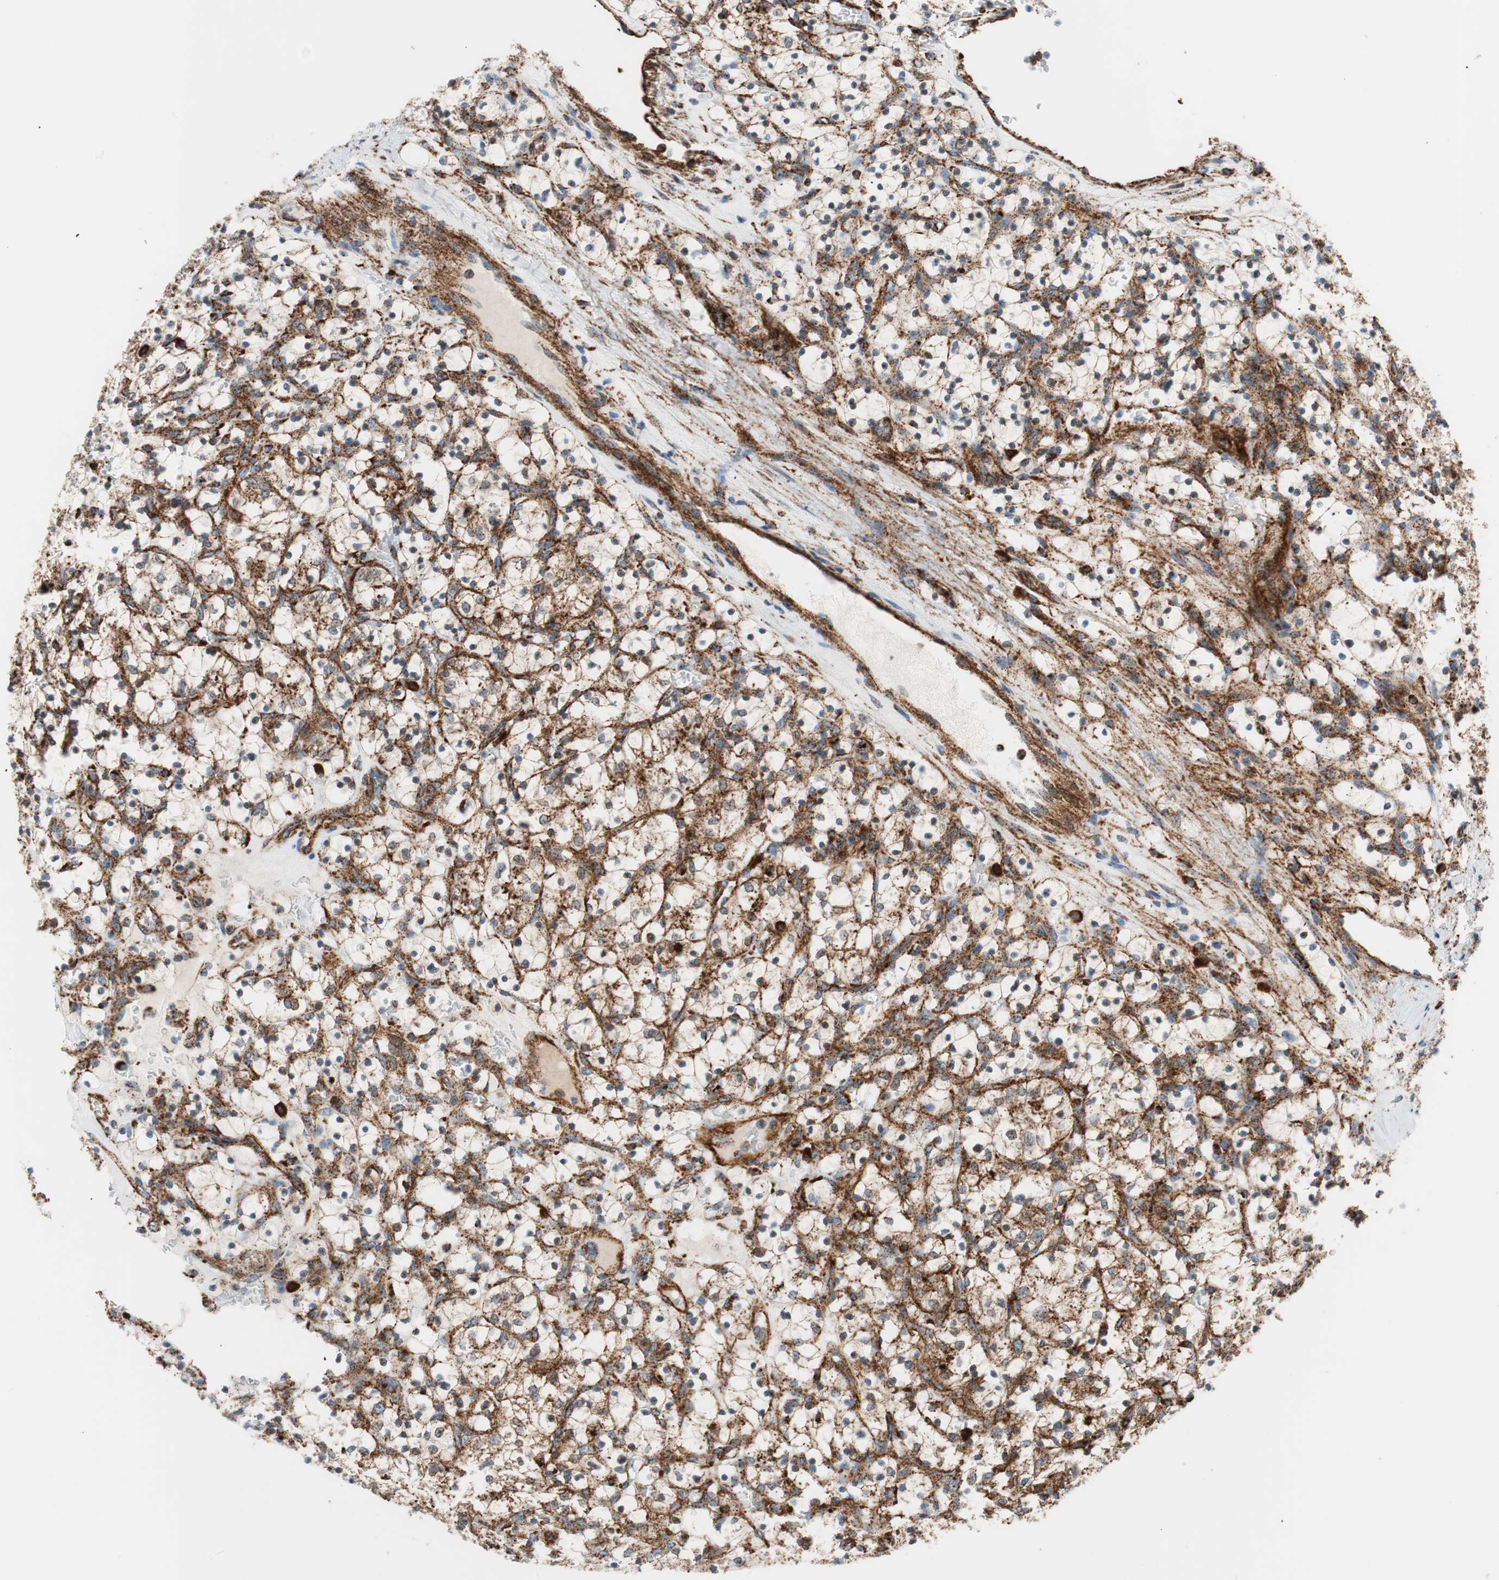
{"staining": {"intensity": "strong", "quantity": ">75%", "location": "cytoplasmic/membranous"}, "tissue": "renal cancer", "cell_type": "Tumor cells", "image_type": "cancer", "snomed": [{"axis": "morphology", "description": "Adenocarcinoma, NOS"}, {"axis": "topography", "description": "Kidney"}], "caption": "Renal cancer stained with a protein marker displays strong staining in tumor cells.", "gene": "LAMP1", "patient": {"sex": "female", "age": 69}}